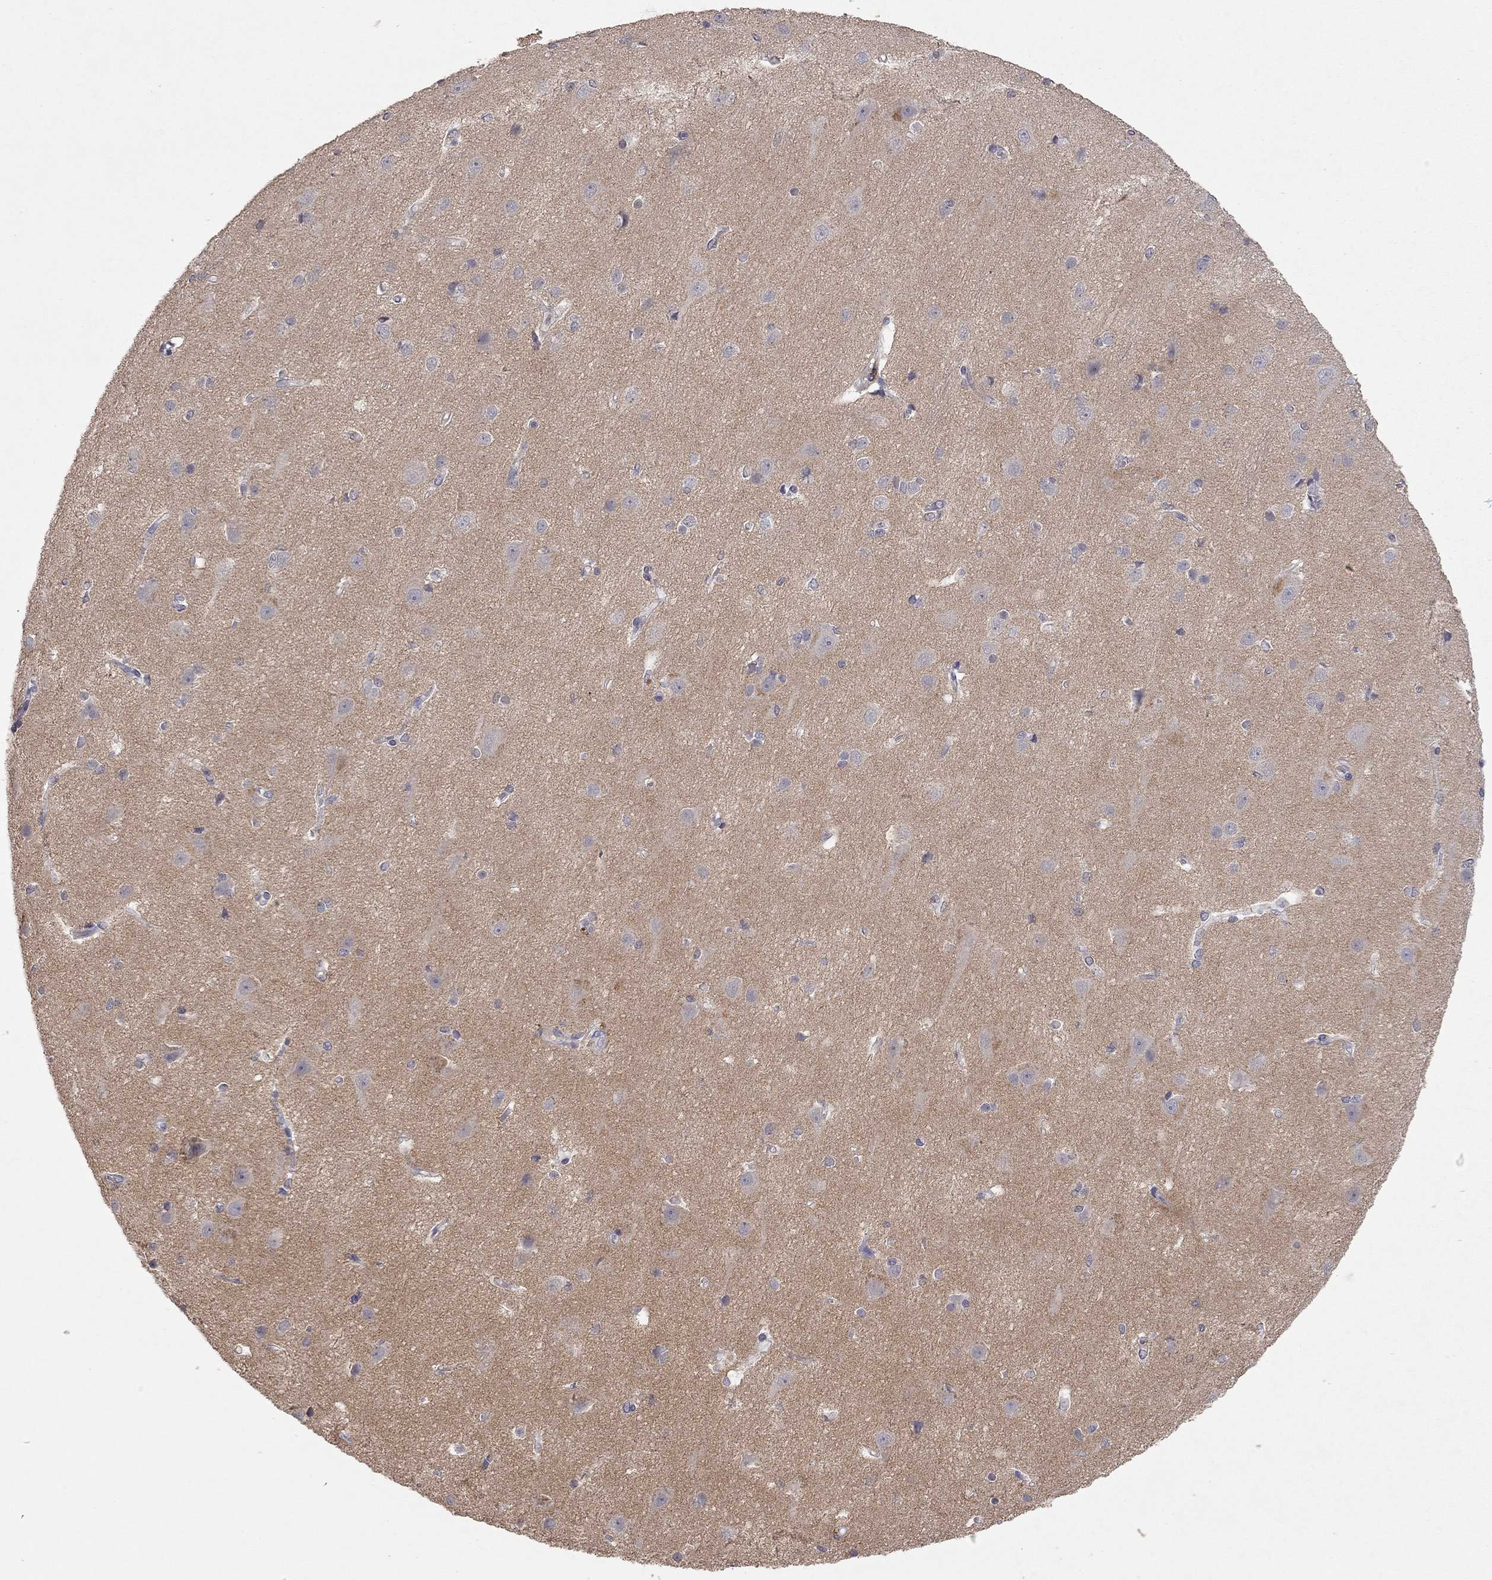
{"staining": {"intensity": "negative", "quantity": "none", "location": "none"}, "tissue": "cerebral cortex", "cell_type": "Endothelial cells", "image_type": "normal", "snomed": [{"axis": "morphology", "description": "Normal tissue, NOS"}, {"axis": "topography", "description": "Cerebral cortex"}], "caption": "An image of human cerebral cortex is negative for staining in endothelial cells.", "gene": "SYT12", "patient": {"sex": "male", "age": 37}}